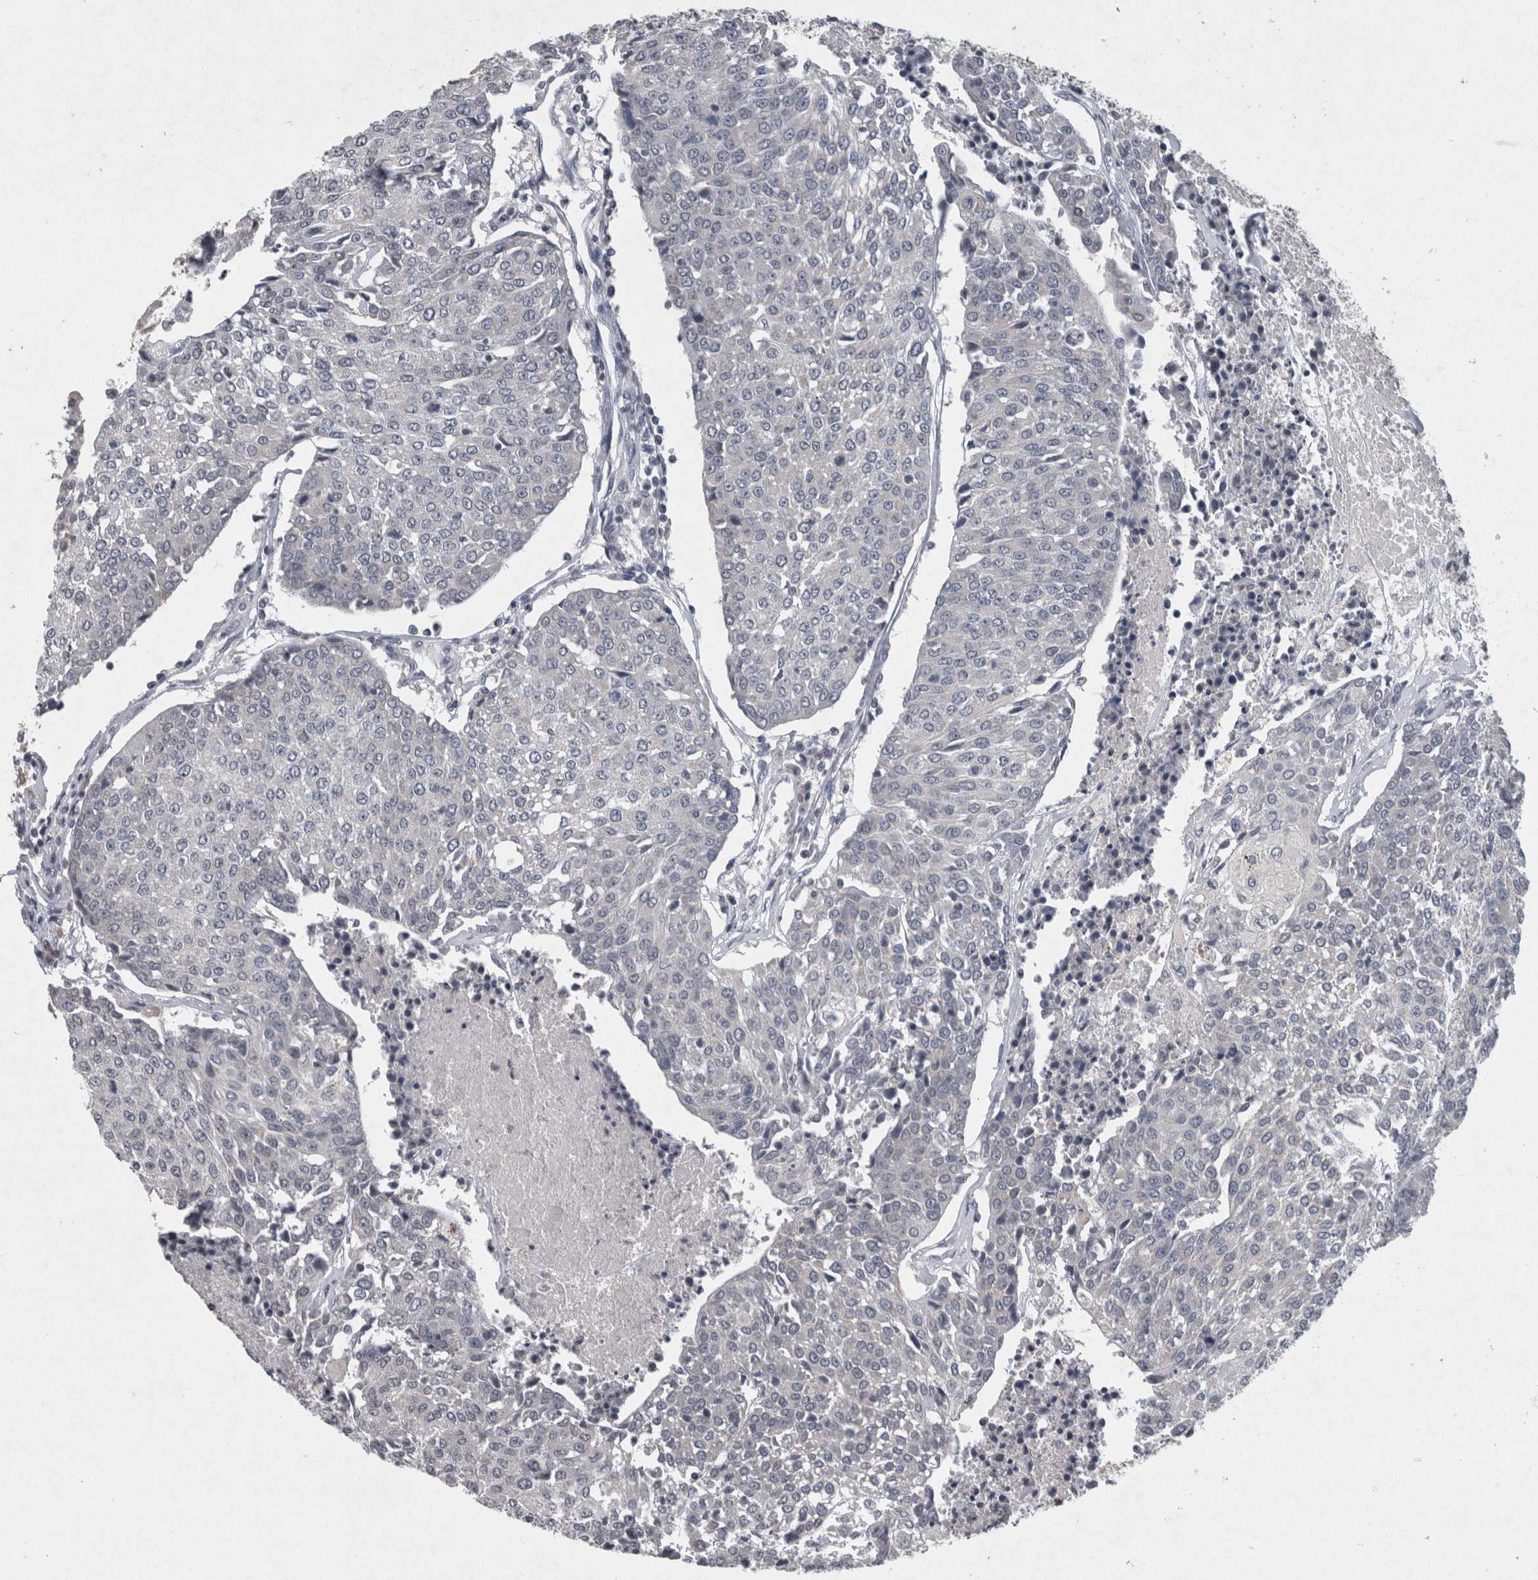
{"staining": {"intensity": "negative", "quantity": "none", "location": "none"}, "tissue": "urothelial cancer", "cell_type": "Tumor cells", "image_type": "cancer", "snomed": [{"axis": "morphology", "description": "Urothelial carcinoma, High grade"}, {"axis": "topography", "description": "Urinary bladder"}], "caption": "This is a photomicrograph of immunohistochemistry staining of urothelial cancer, which shows no positivity in tumor cells.", "gene": "WNT7A", "patient": {"sex": "female", "age": 85}}